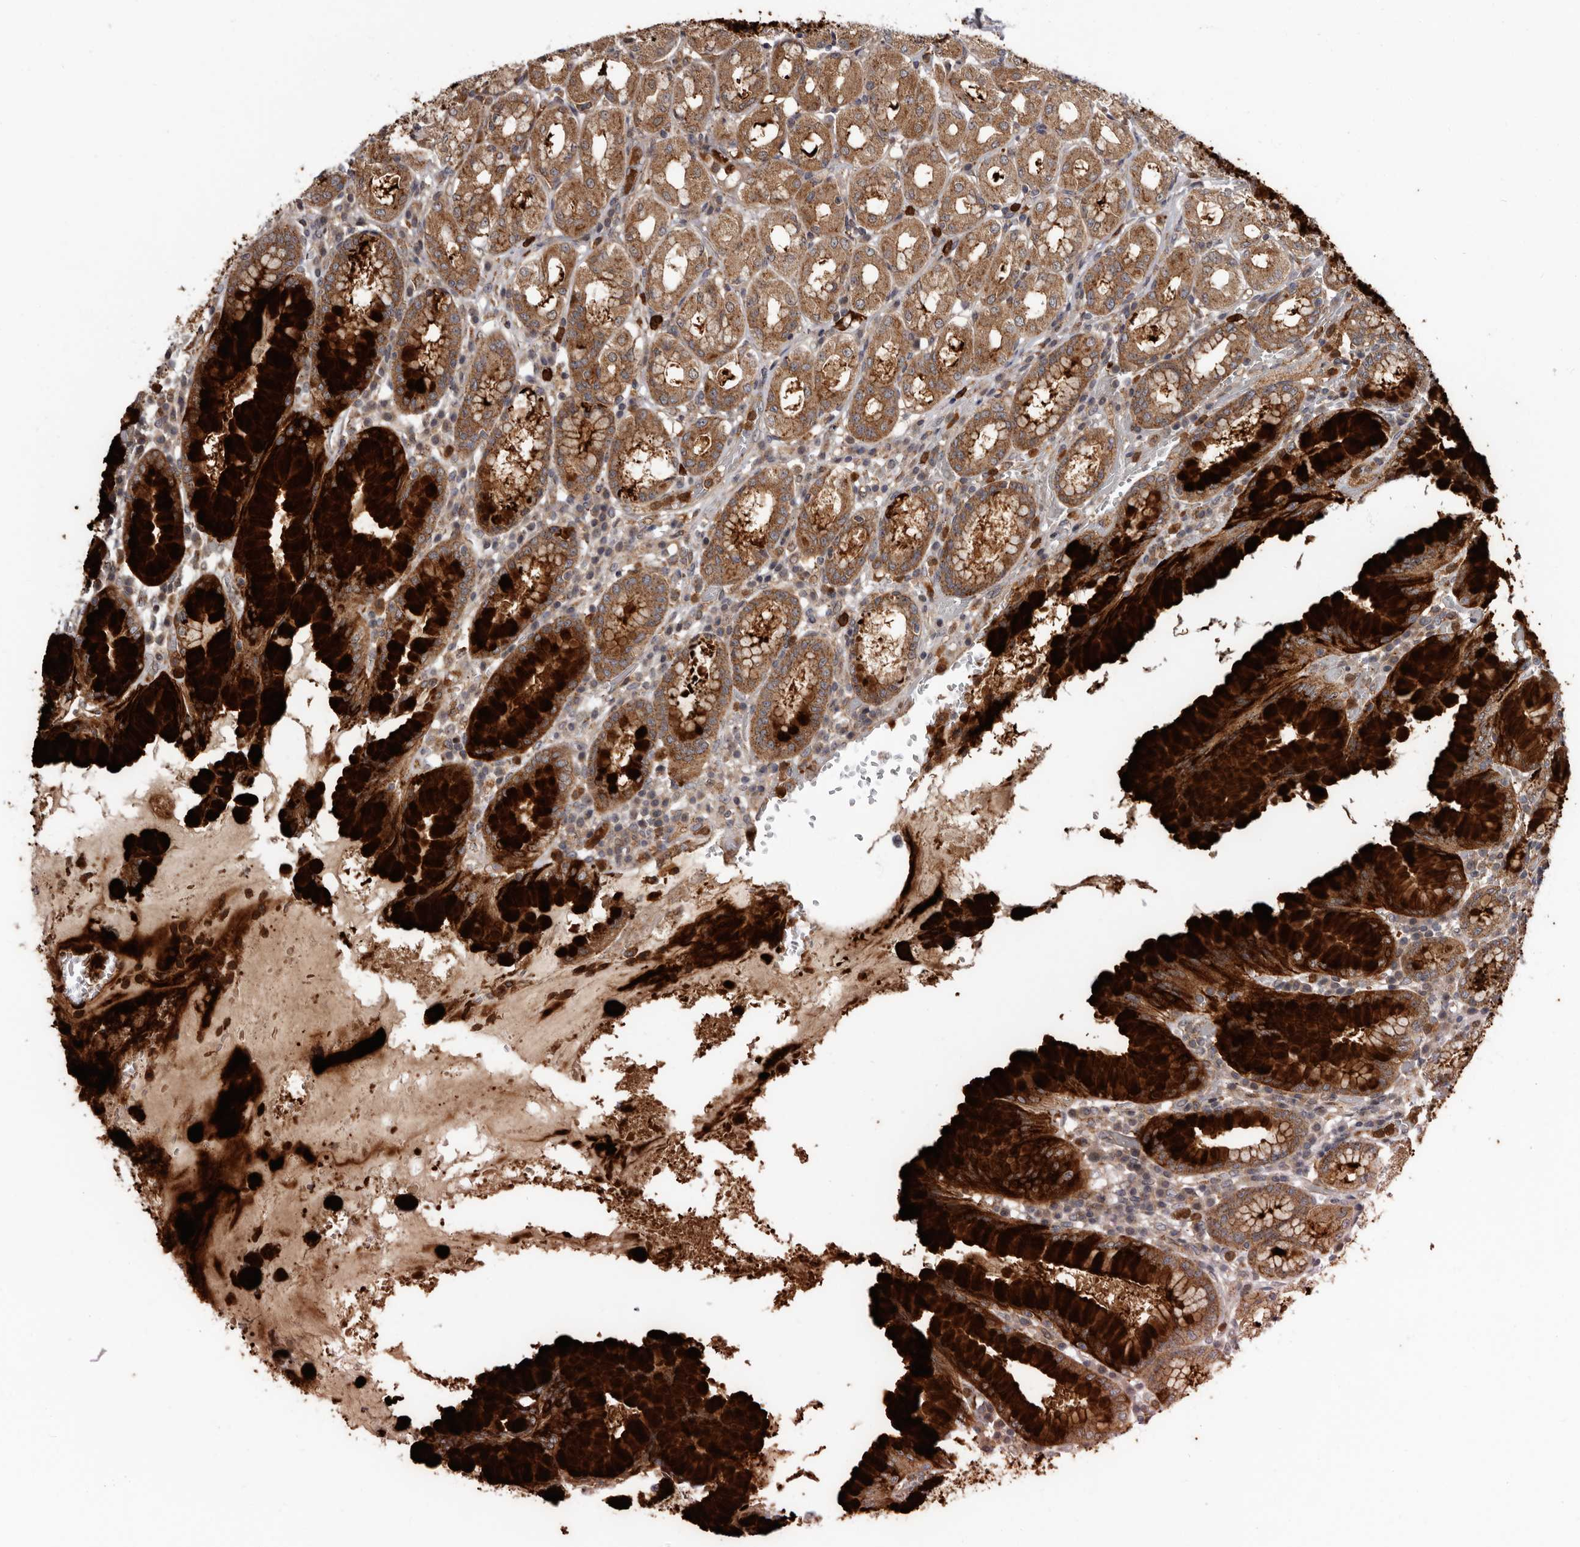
{"staining": {"intensity": "strong", "quantity": ">75%", "location": "cytoplasmic/membranous"}, "tissue": "stomach", "cell_type": "Glandular cells", "image_type": "normal", "snomed": [{"axis": "morphology", "description": "Normal tissue, NOS"}, {"axis": "topography", "description": "Stomach"}, {"axis": "topography", "description": "Stomach, lower"}], "caption": "Glandular cells display strong cytoplasmic/membranous staining in approximately >75% of cells in benign stomach. (DAB (3,3'-diaminobenzidine) = brown stain, brightfield microscopy at high magnification).", "gene": "FGFR4", "patient": {"sex": "female", "age": 56}}